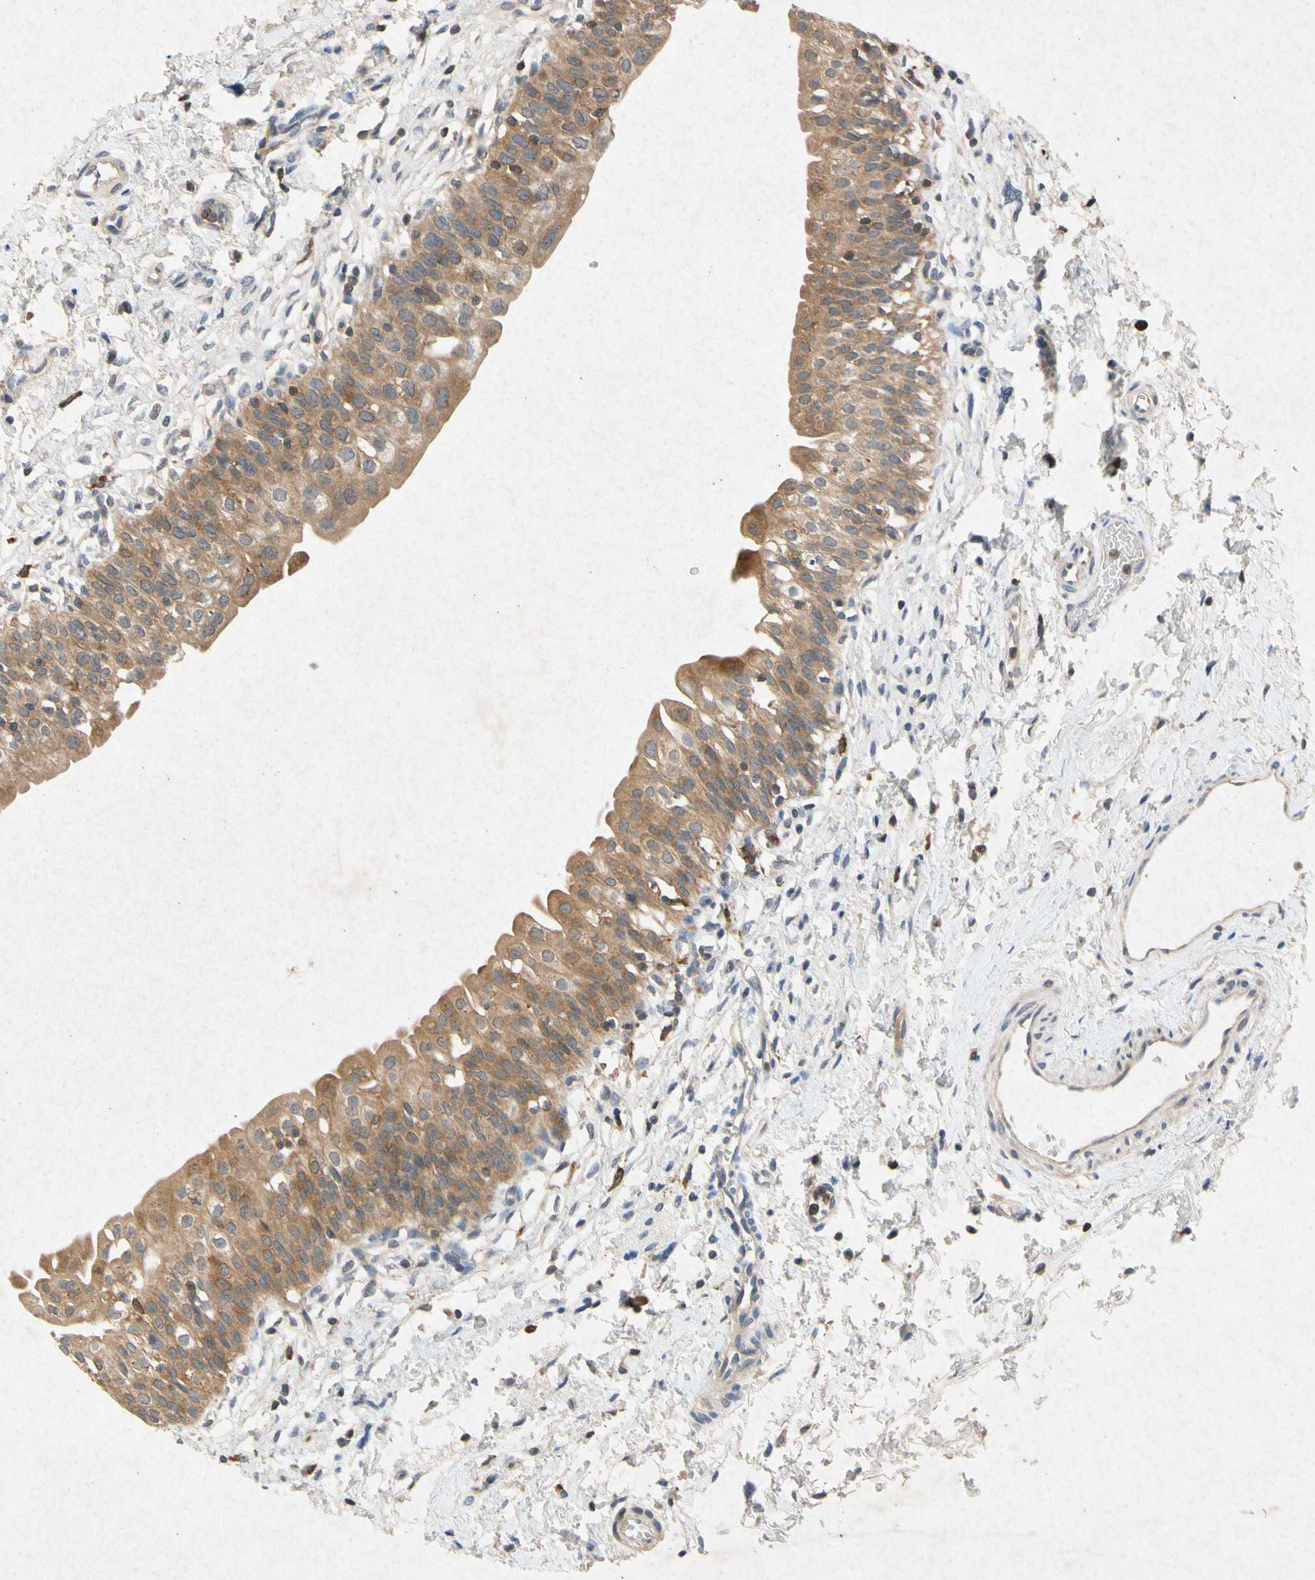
{"staining": {"intensity": "moderate", "quantity": ">75%", "location": "cytoplasmic/membranous"}, "tissue": "urinary bladder", "cell_type": "Urothelial cells", "image_type": "normal", "snomed": [{"axis": "morphology", "description": "Normal tissue, NOS"}, {"axis": "topography", "description": "Urinary bladder"}], "caption": "Immunohistochemistry (IHC) image of benign urinary bladder: human urinary bladder stained using IHC demonstrates medium levels of moderate protein expression localized specifically in the cytoplasmic/membranous of urothelial cells, appearing as a cytoplasmic/membranous brown color.", "gene": "RPS6KA1", "patient": {"sex": "male", "age": 55}}